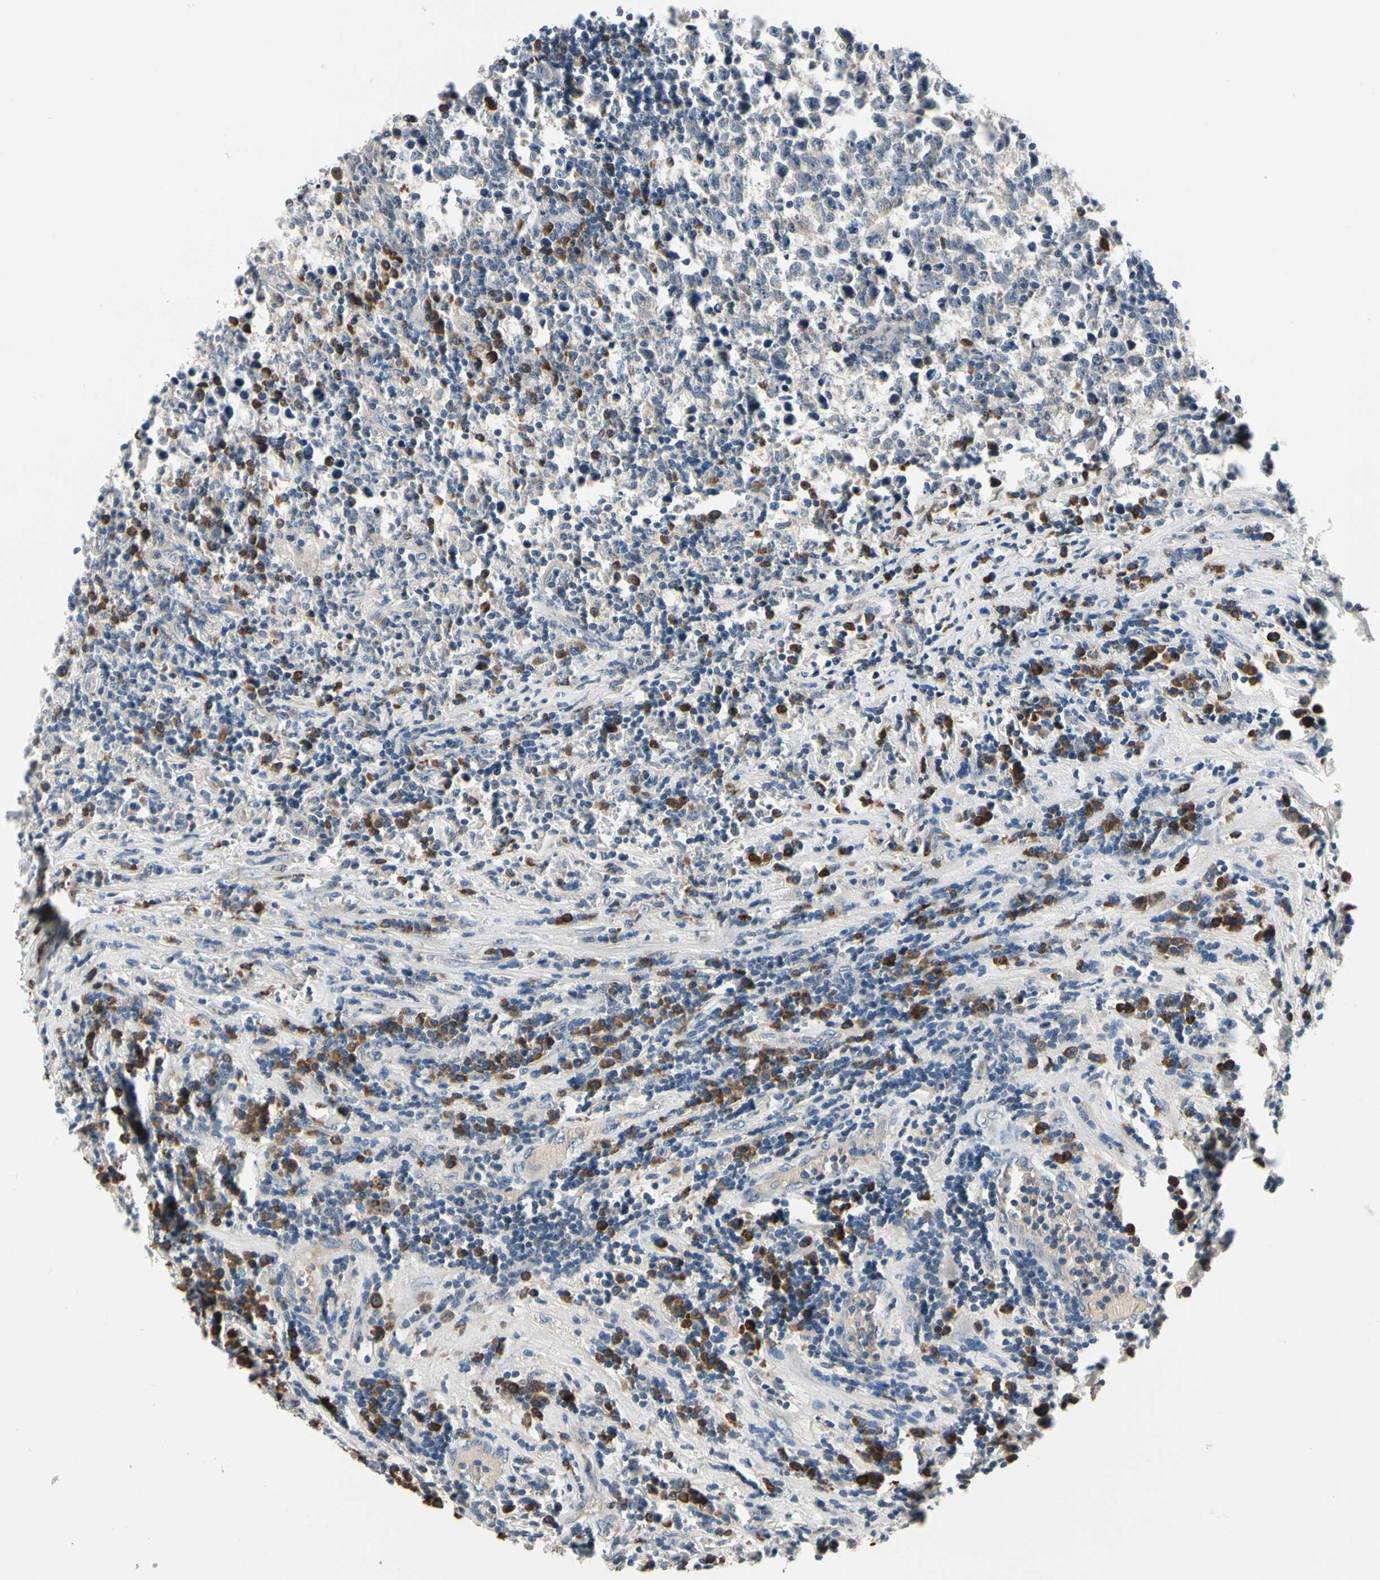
{"staining": {"intensity": "negative", "quantity": "none", "location": "none"}, "tissue": "testis cancer", "cell_type": "Tumor cells", "image_type": "cancer", "snomed": [{"axis": "morphology", "description": "Seminoma, NOS"}, {"axis": "topography", "description": "Testis"}], "caption": "High power microscopy micrograph of an immunohistochemistry image of testis cancer, revealing no significant staining in tumor cells. The staining was performed using DAB (3,3'-diaminobenzidine) to visualize the protein expression in brown, while the nuclei were stained in blue with hematoxylin (Magnification: 20x).", "gene": "SELENOK", "patient": {"sex": "male", "age": 43}}